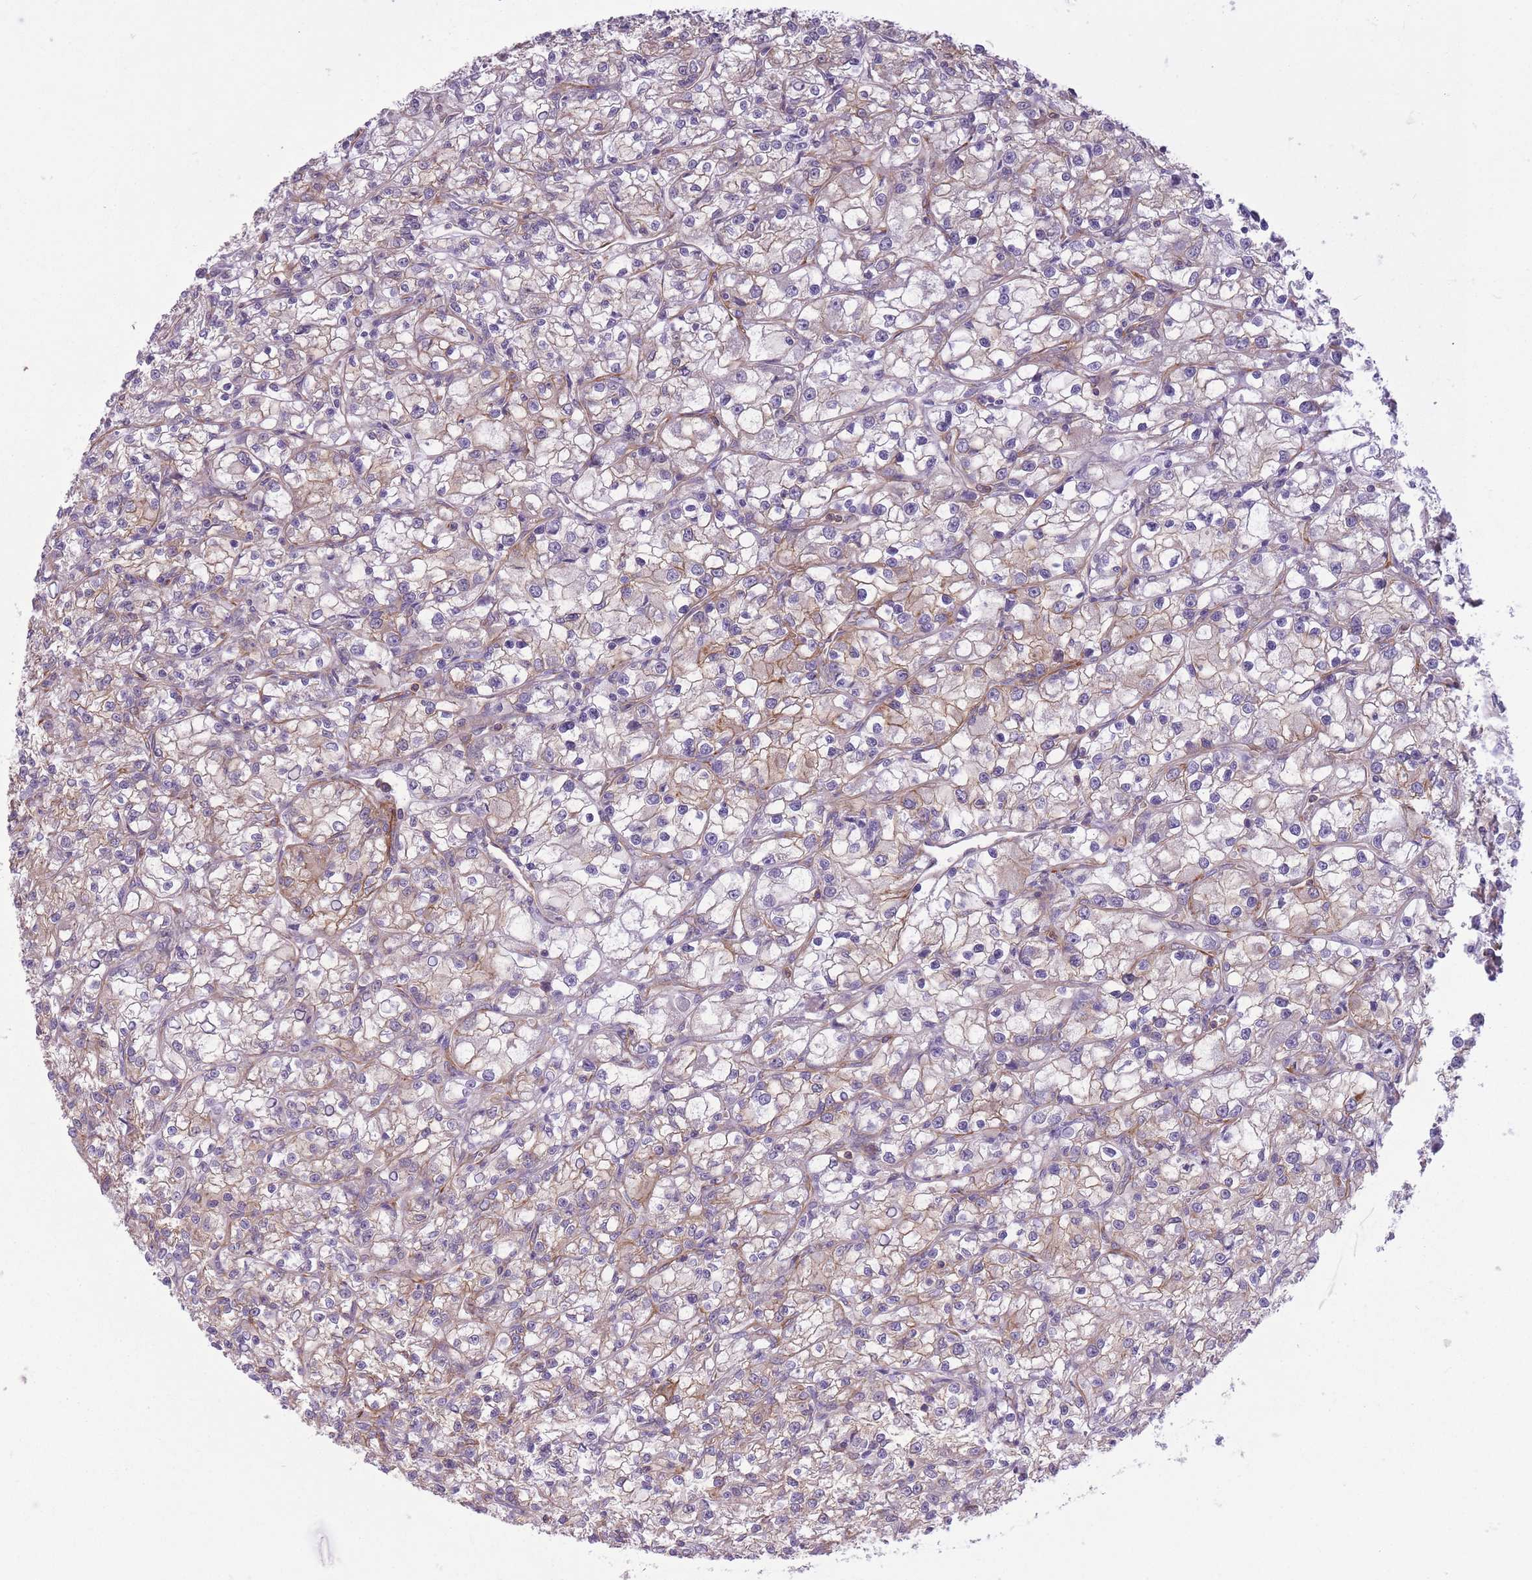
{"staining": {"intensity": "moderate", "quantity": "25%-75%", "location": "cytoplasmic/membranous"}, "tissue": "renal cancer", "cell_type": "Tumor cells", "image_type": "cancer", "snomed": [{"axis": "morphology", "description": "Adenocarcinoma, NOS"}, {"axis": "topography", "description": "Kidney"}], "caption": "The photomicrograph displays a brown stain indicating the presence of a protein in the cytoplasmic/membranous of tumor cells in renal cancer (adenocarcinoma).", "gene": "ADD1", "patient": {"sex": "female", "age": 59}}